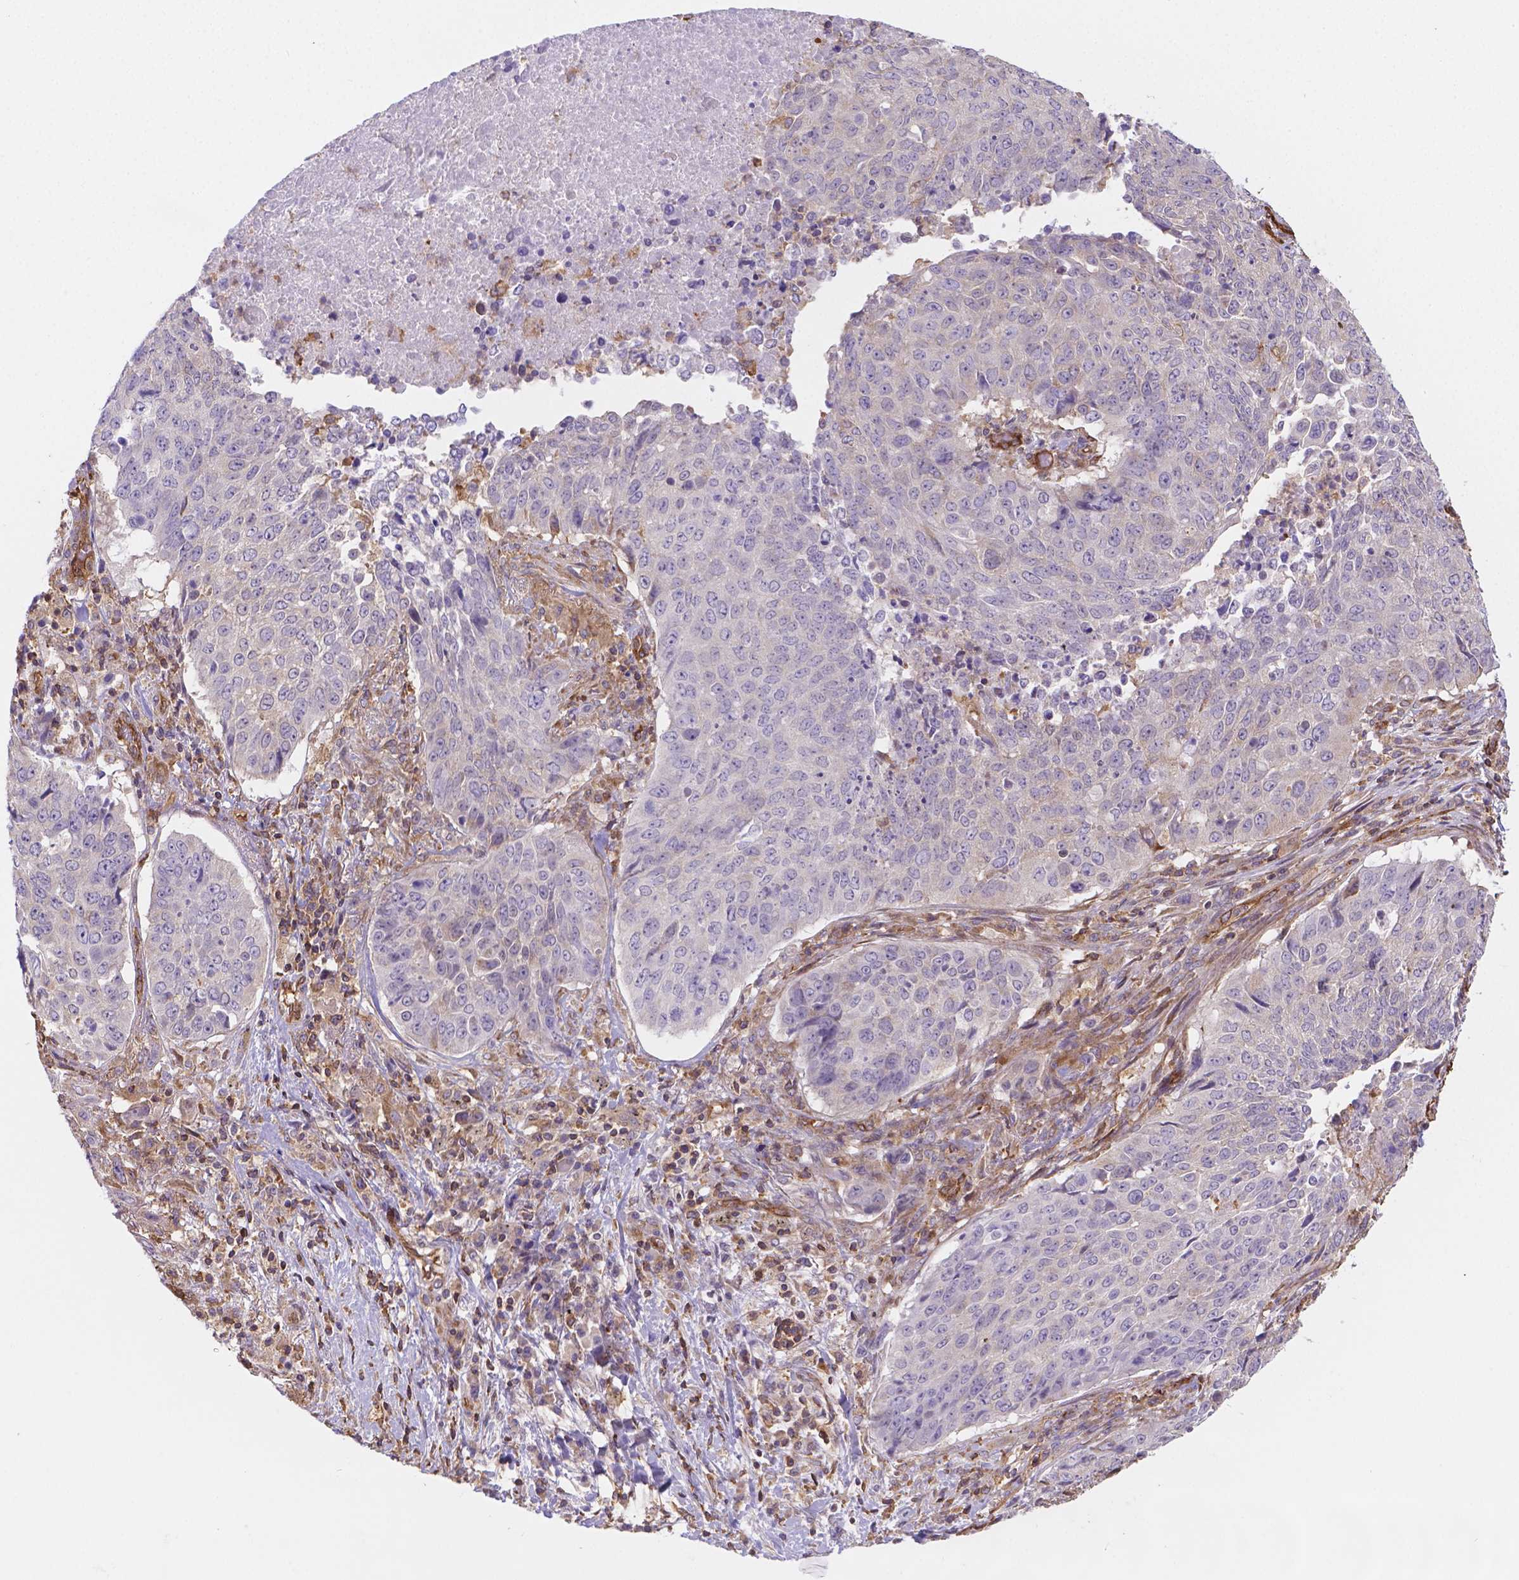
{"staining": {"intensity": "negative", "quantity": "none", "location": "none"}, "tissue": "lung cancer", "cell_type": "Tumor cells", "image_type": "cancer", "snomed": [{"axis": "morphology", "description": "Normal tissue, NOS"}, {"axis": "morphology", "description": "Squamous cell carcinoma, NOS"}, {"axis": "topography", "description": "Bronchus"}, {"axis": "topography", "description": "Lung"}], "caption": "The photomicrograph shows no staining of tumor cells in lung cancer (squamous cell carcinoma). (DAB (3,3'-diaminobenzidine) immunohistochemistry with hematoxylin counter stain).", "gene": "DMWD", "patient": {"sex": "male", "age": 64}}